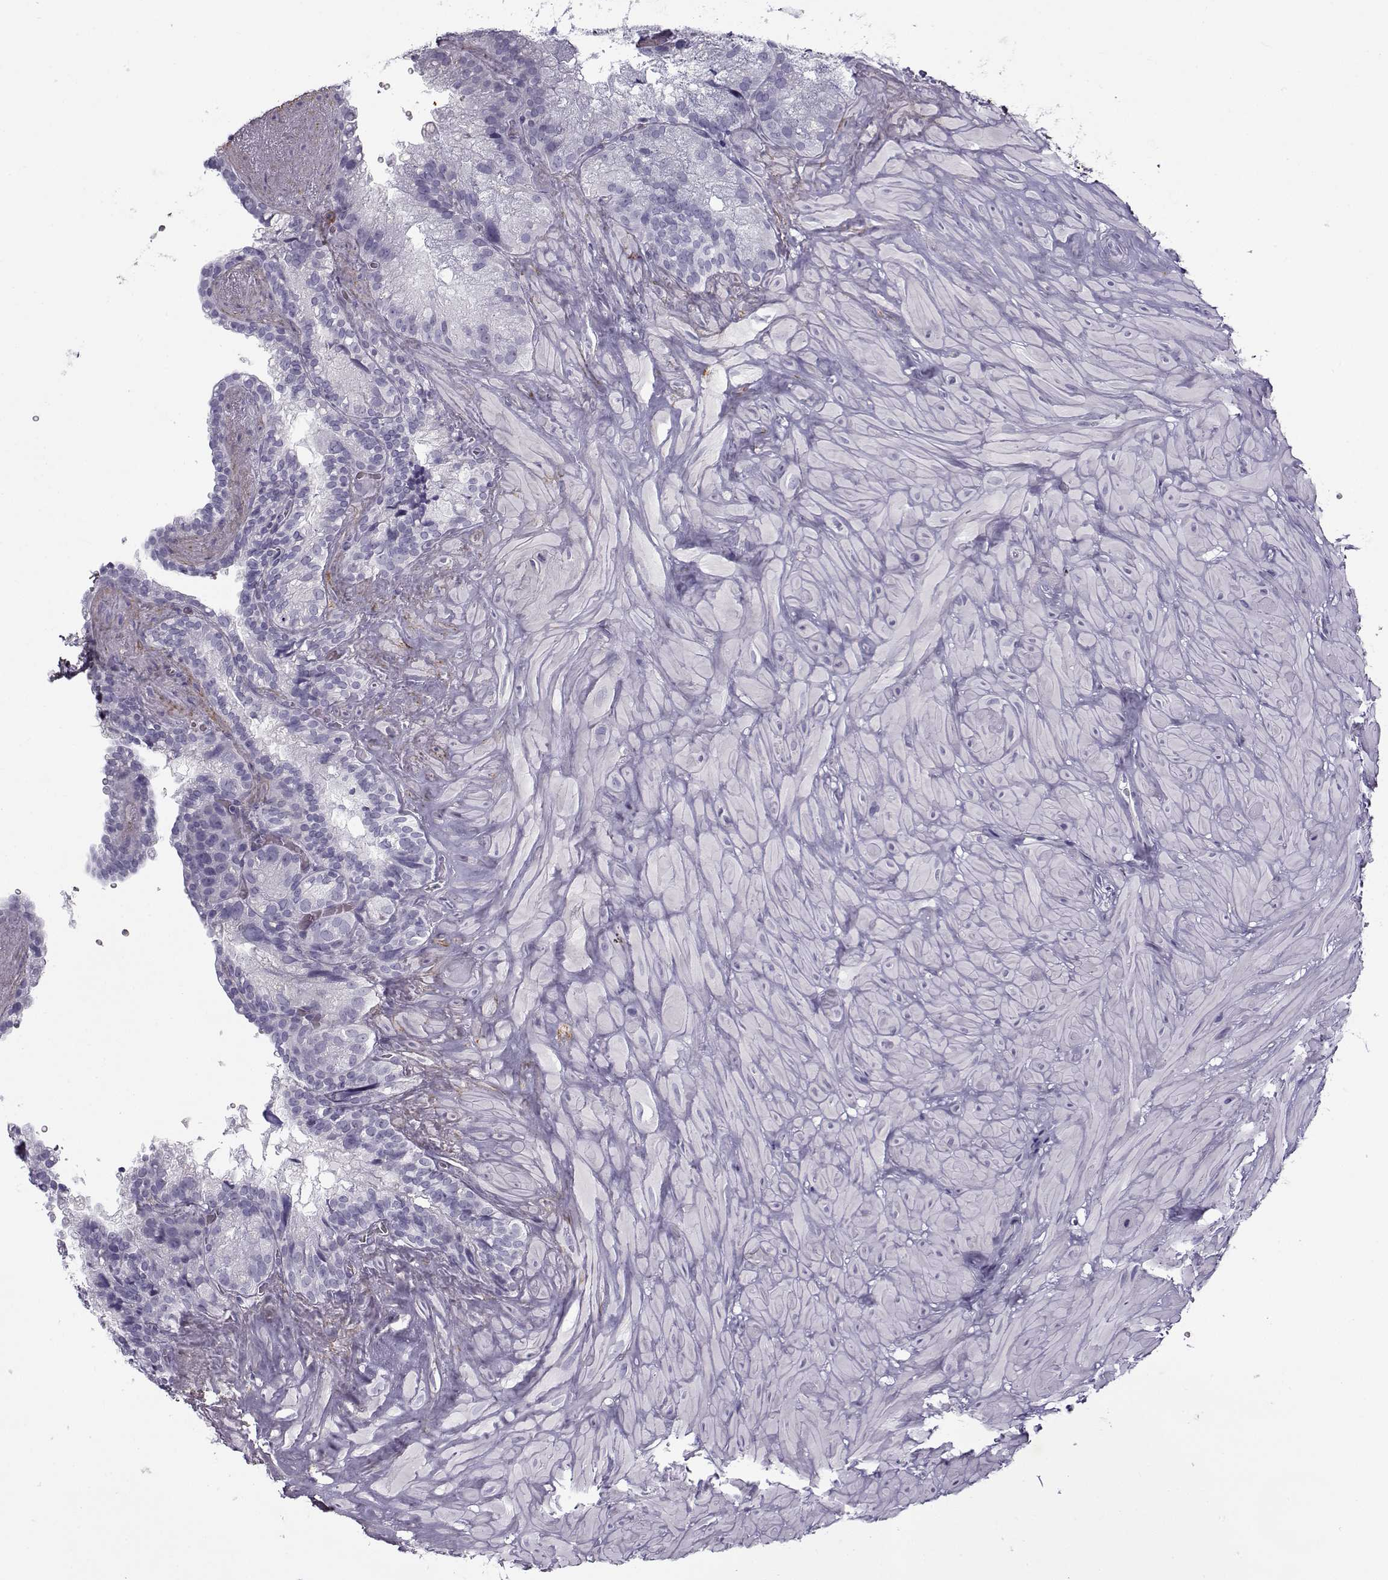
{"staining": {"intensity": "negative", "quantity": "none", "location": "none"}, "tissue": "seminal vesicle", "cell_type": "Glandular cells", "image_type": "normal", "snomed": [{"axis": "morphology", "description": "Normal tissue, NOS"}, {"axis": "topography", "description": "Seminal veicle"}], "caption": "IHC of unremarkable seminal vesicle displays no positivity in glandular cells.", "gene": "GTSF1L", "patient": {"sex": "male", "age": 72}}